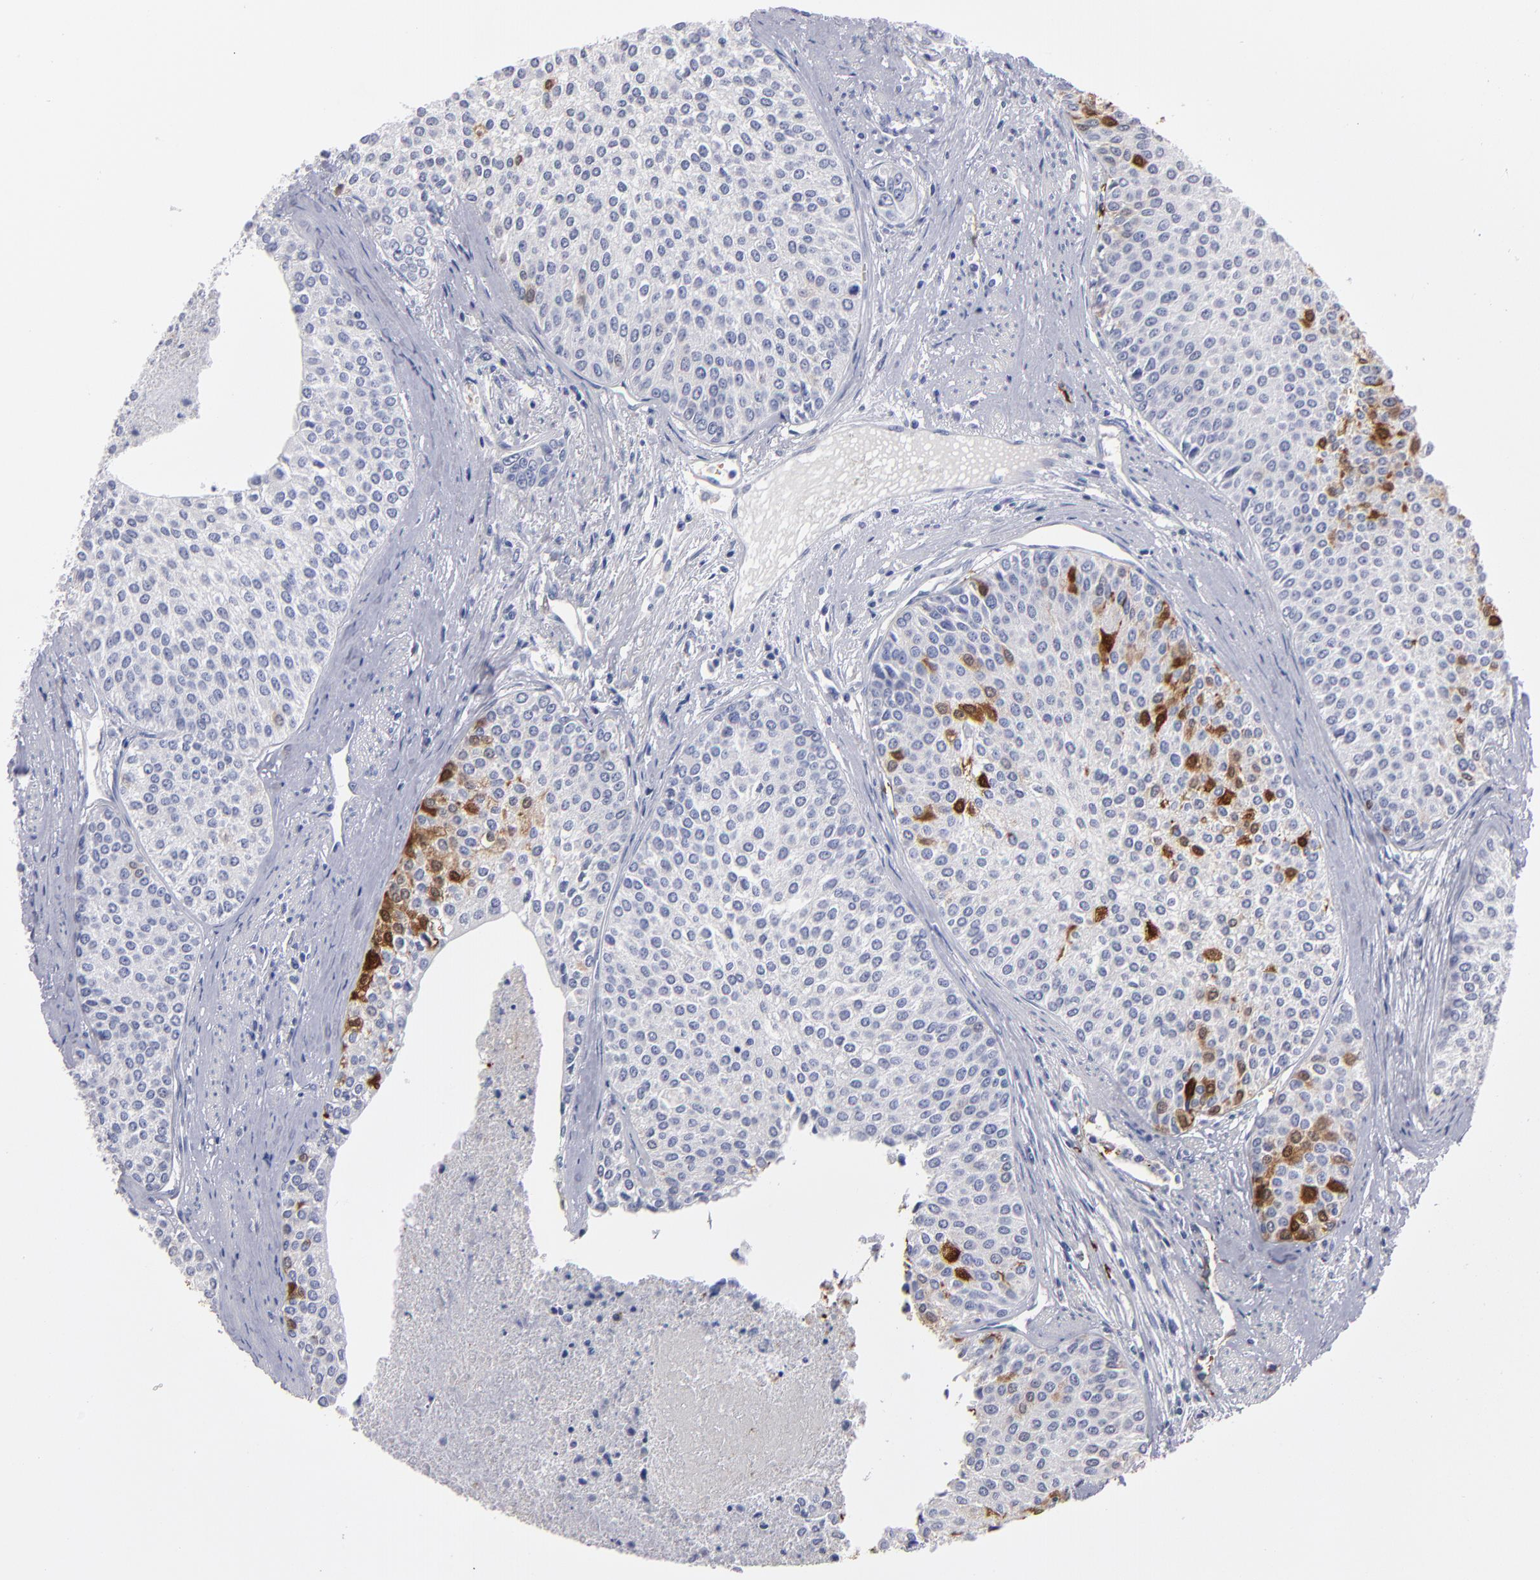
{"staining": {"intensity": "moderate", "quantity": "<25%", "location": "cytoplasmic/membranous,nuclear"}, "tissue": "urothelial cancer", "cell_type": "Tumor cells", "image_type": "cancer", "snomed": [{"axis": "morphology", "description": "Urothelial carcinoma, Low grade"}, {"axis": "topography", "description": "Urinary bladder"}], "caption": "A high-resolution micrograph shows immunohistochemistry (IHC) staining of urothelial carcinoma (low-grade), which reveals moderate cytoplasmic/membranous and nuclear positivity in about <25% of tumor cells. The staining was performed using DAB, with brown indicating positive protein expression. Nuclei are stained blue with hematoxylin.", "gene": "FABP4", "patient": {"sex": "female", "age": 73}}